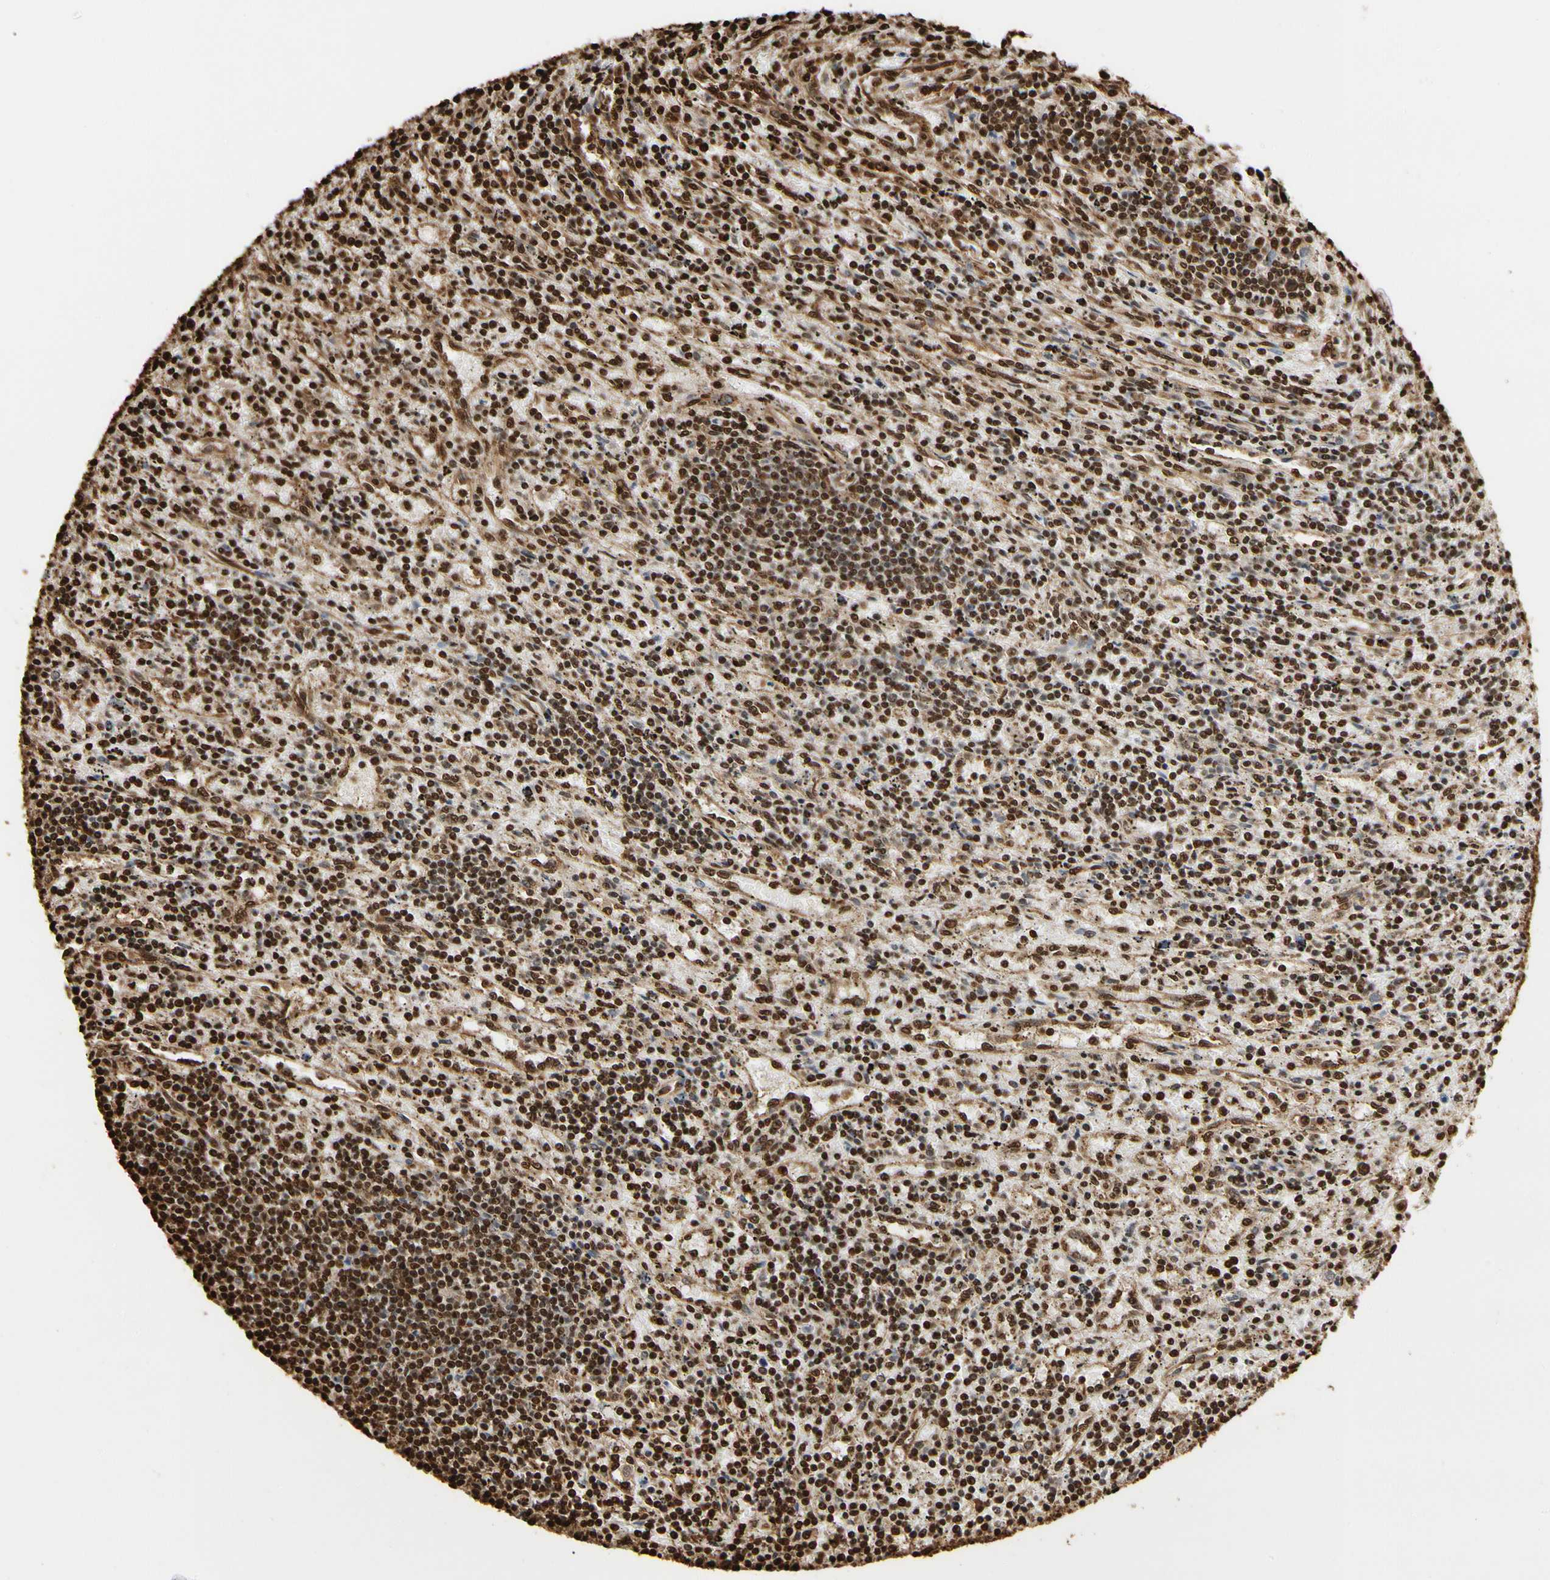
{"staining": {"intensity": "strong", "quantity": ">75%", "location": "cytoplasmic/membranous,nuclear"}, "tissue": "lymphoma", "cell_type": "Tumor cells", "image_type": "cancer", "snomed": [{"axis": "morphology", "description": "Malignant lymphoma, non-Hodgkin's type, Low grade"}, {"axis": "topography", "description": "Spleen"}], "caption": "IHC of human lymphoma demonstrates high levels of strong cytoplasmic/membranous and nuclear expression in approximately >75% of tumor cells.", "gene": "HNRNPK", "patient": {"sex": "male", "age": 76}}